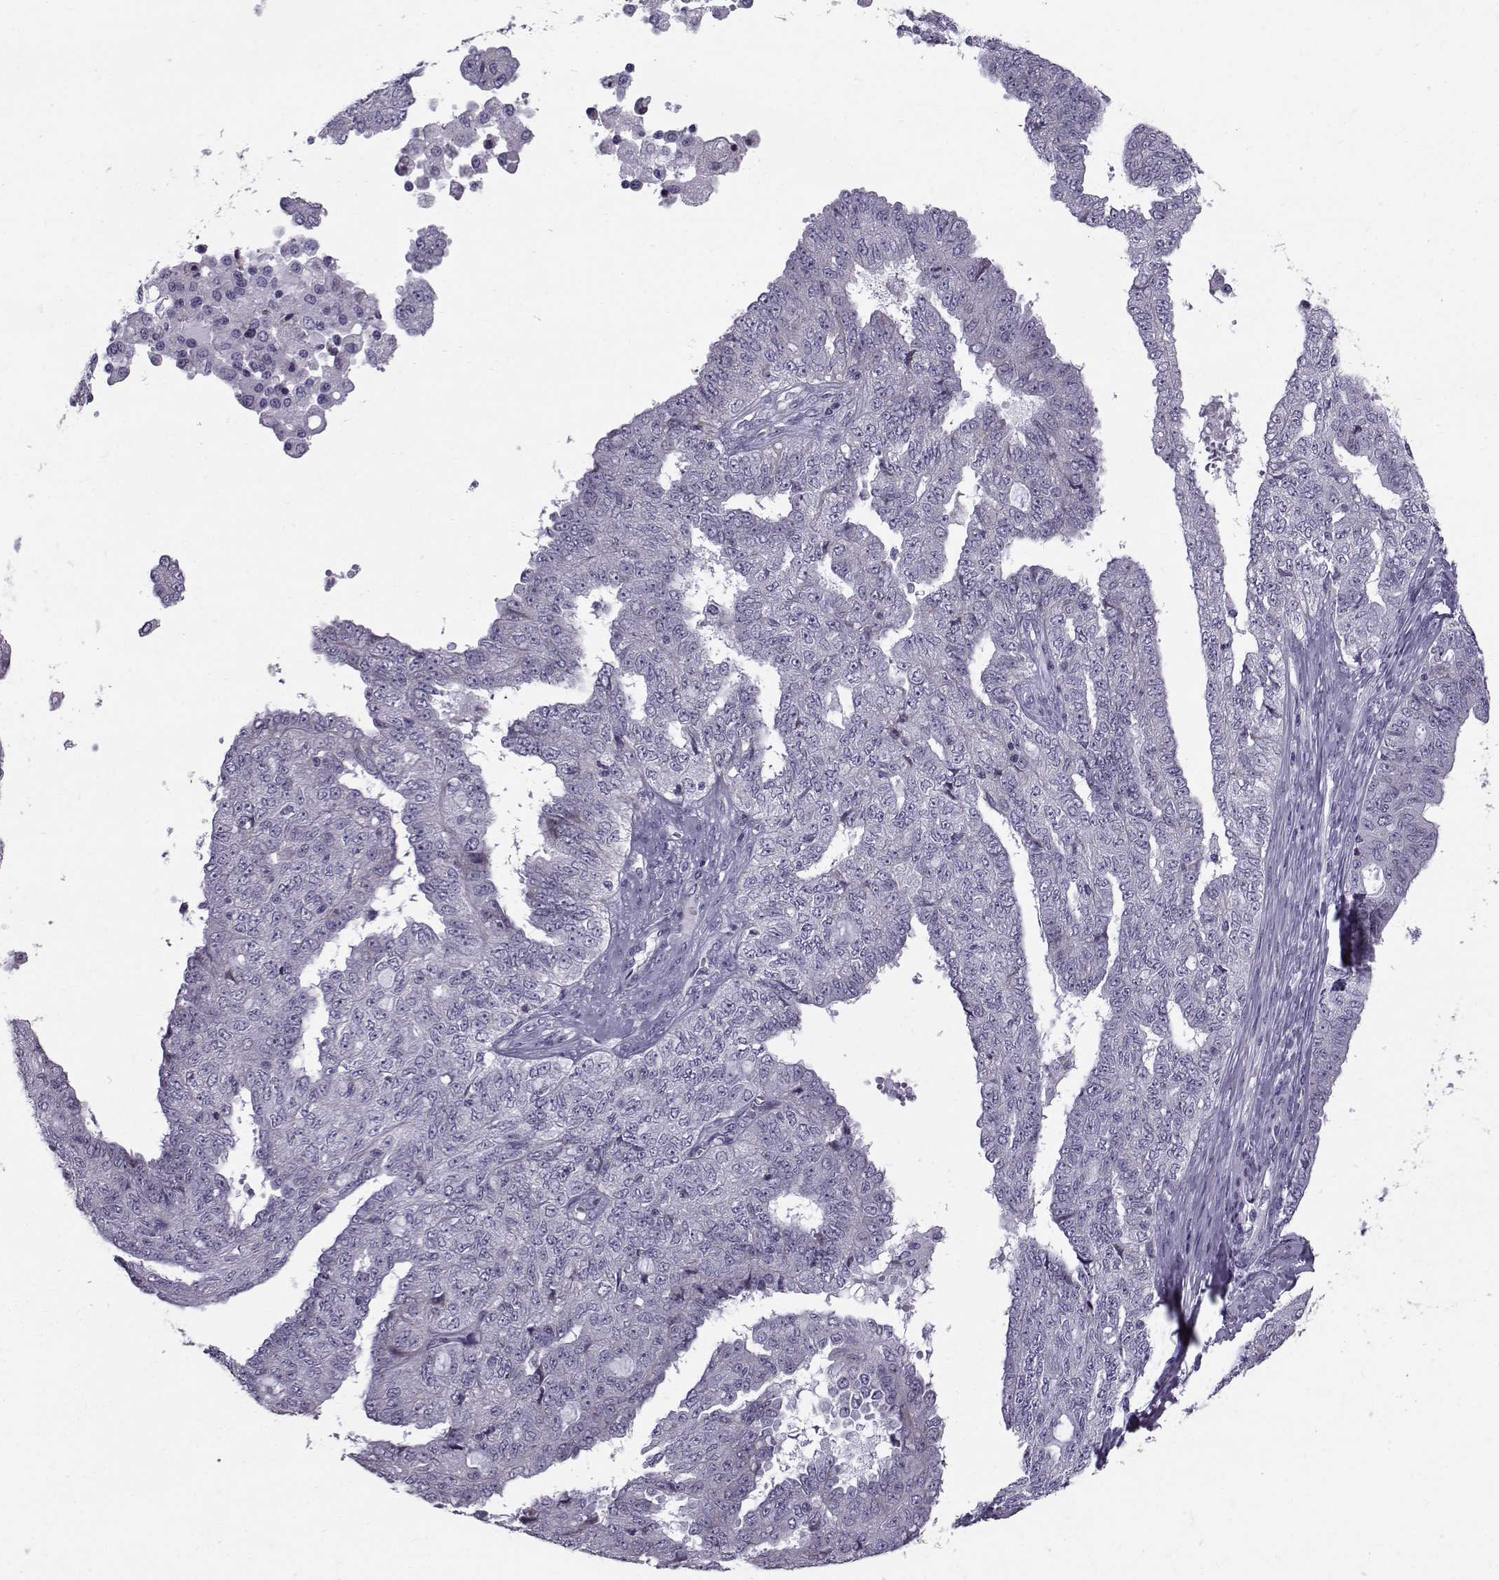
{"staining": {"intensity": "negative", "quantity": "none", "location": "none"}, "tissue": "ovarian cancer", "cell_type": "Tumor cells", "image_type": "cancer", "snomed": [{"axis": "morphology", "description": "Cystadenocarcinoma, serous, NOS"}, {"axis": "topography", "description": "Ovary"}], "caption": "The micrograph displays no significant positivity in tumor cells of ovarian cancer. (DAB immunohistochemistry with hematoxylin counter stain).", "gene": "DMRT3", "patient": {"sex": "female", "age": 71}}